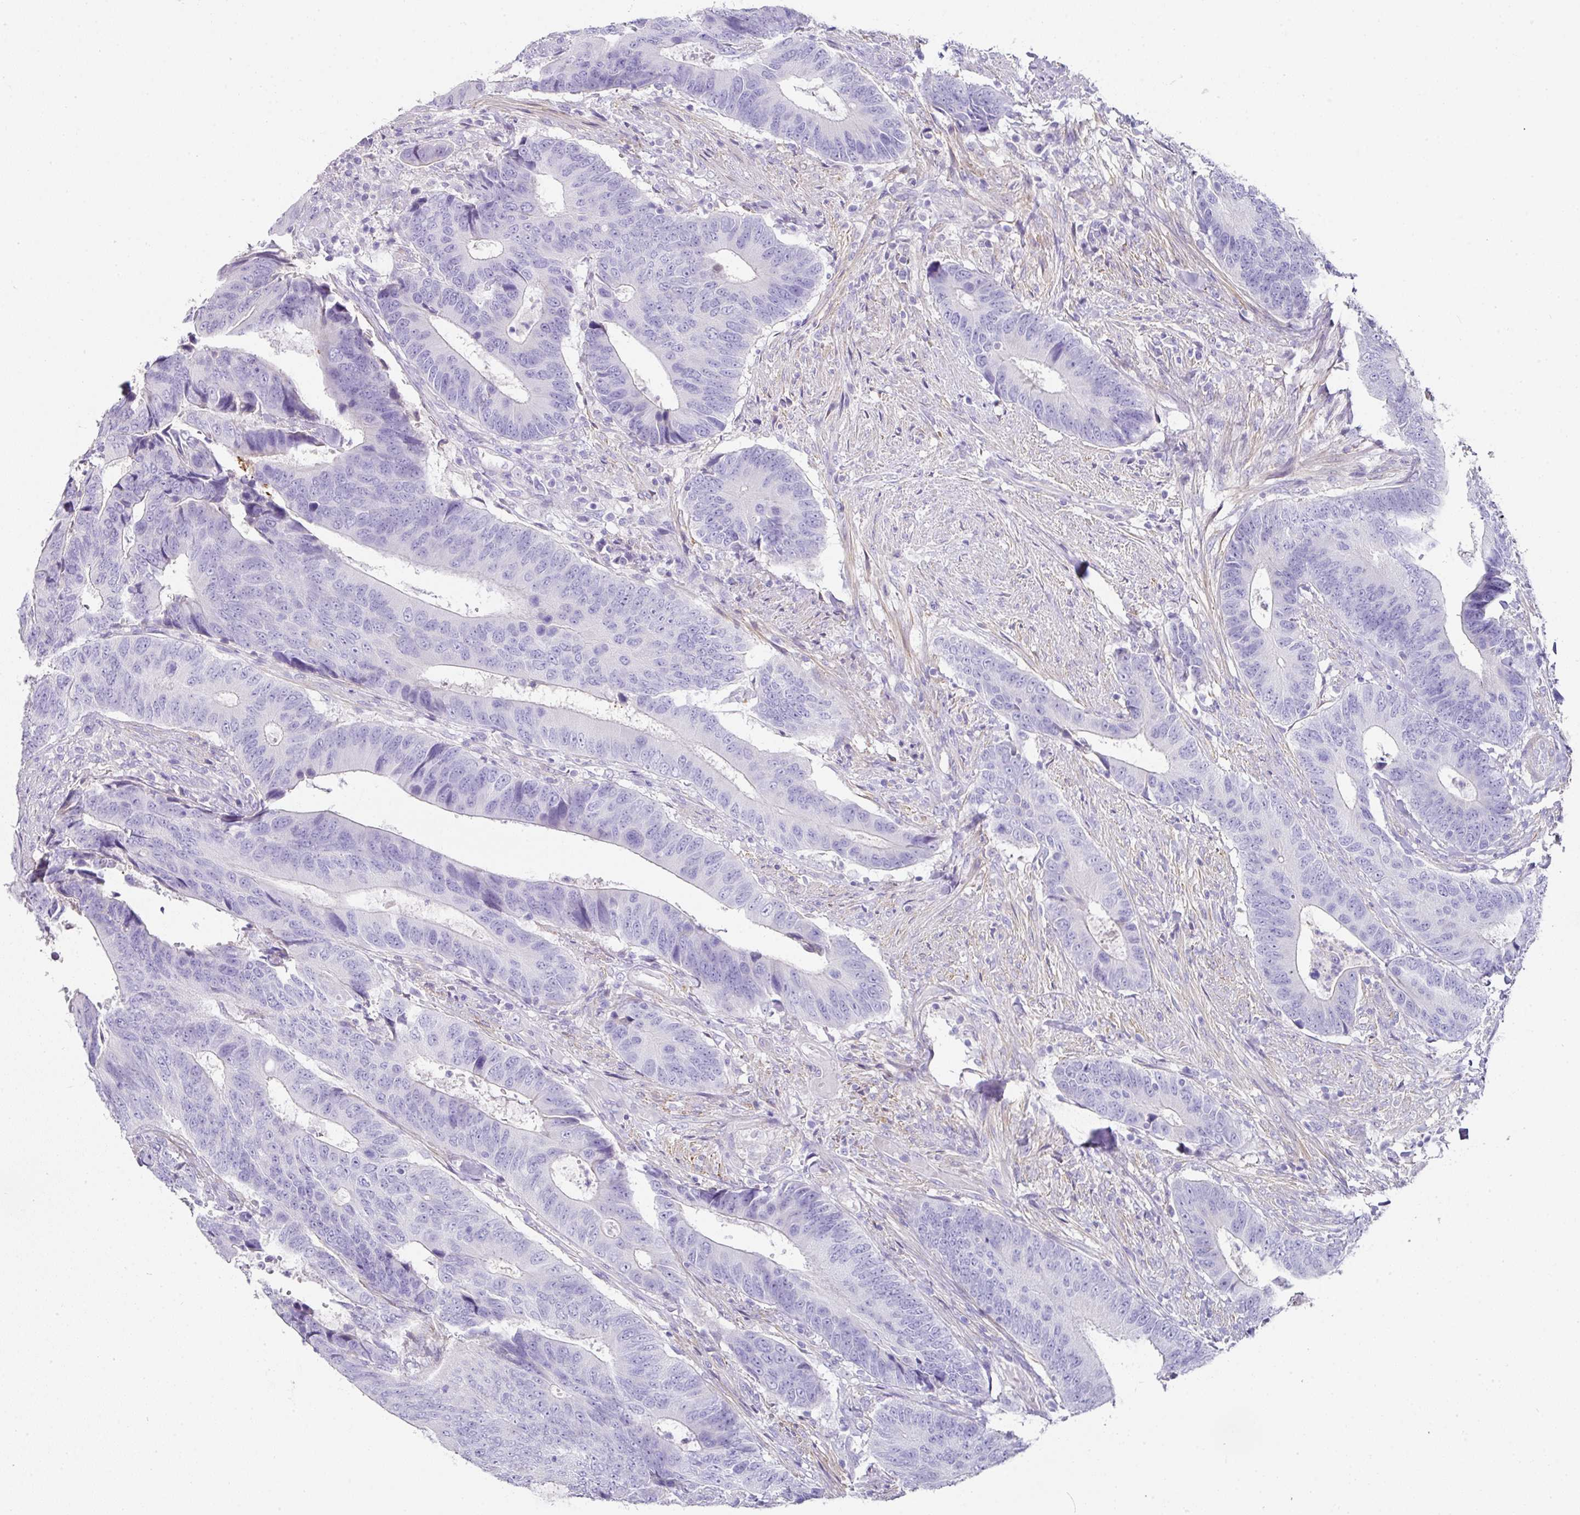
{"staining": {"intensity": "negative", "quantity": "none", "location": "none"}, "tissue": "colorectal cancer", "cell_type": "Tumor cells", "image_type": "cancer", "snomed": [{"axis": "morphology", "description": "Adenocarcinoma, NOS"}, {"axis": "topography", "description": "Colon"}], "caption": "IHC image of human colorectal cancer (adenocarcinoma) stained for a protein (brown), which demonstrates no positivity in tumor cells.", "gene": "TARM1", "patient": {"sex": "male", "age": 87}}